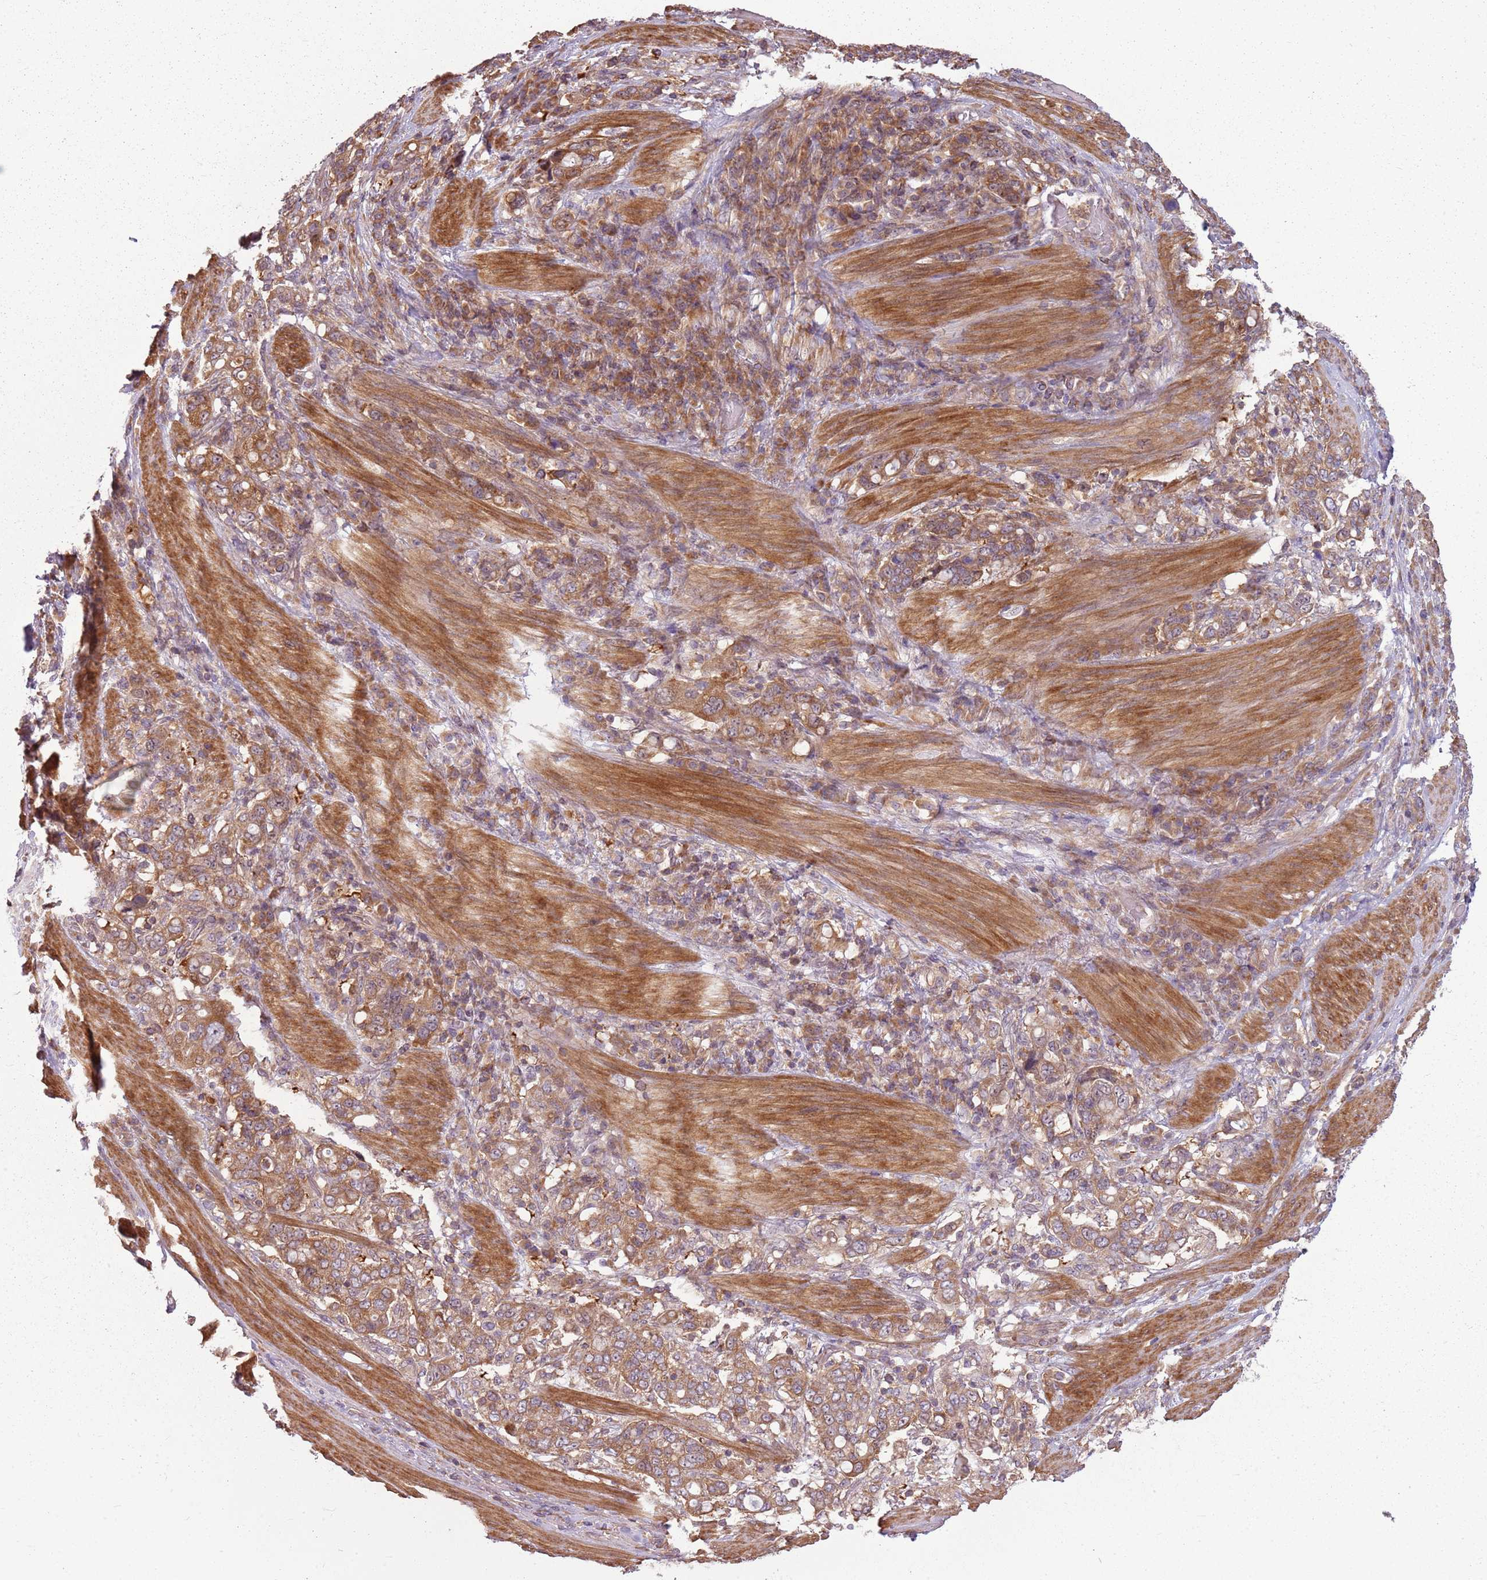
{"staining": {"intensity": "moderate", "quantity": ">75%", "location": "cytoplasmic/membranous"}, "tissue": "stomach cancer", "cell_type": "Tumor cells", "image_type": "cancer", "snomed": [{"axis": "morphology", "description": "Adenocarcinoma, NOS"}, {"axis": "topography", "description": "Stomach, upper"}, {"axis": "topography", "description": "Stomach"}], "caption": "Adenocarcinoma (stomach) stained with a protein marker exhibits moderate staining in tumor cells.", "gene": "RPL21", "patient": {"sex": "male", "age": 62}}